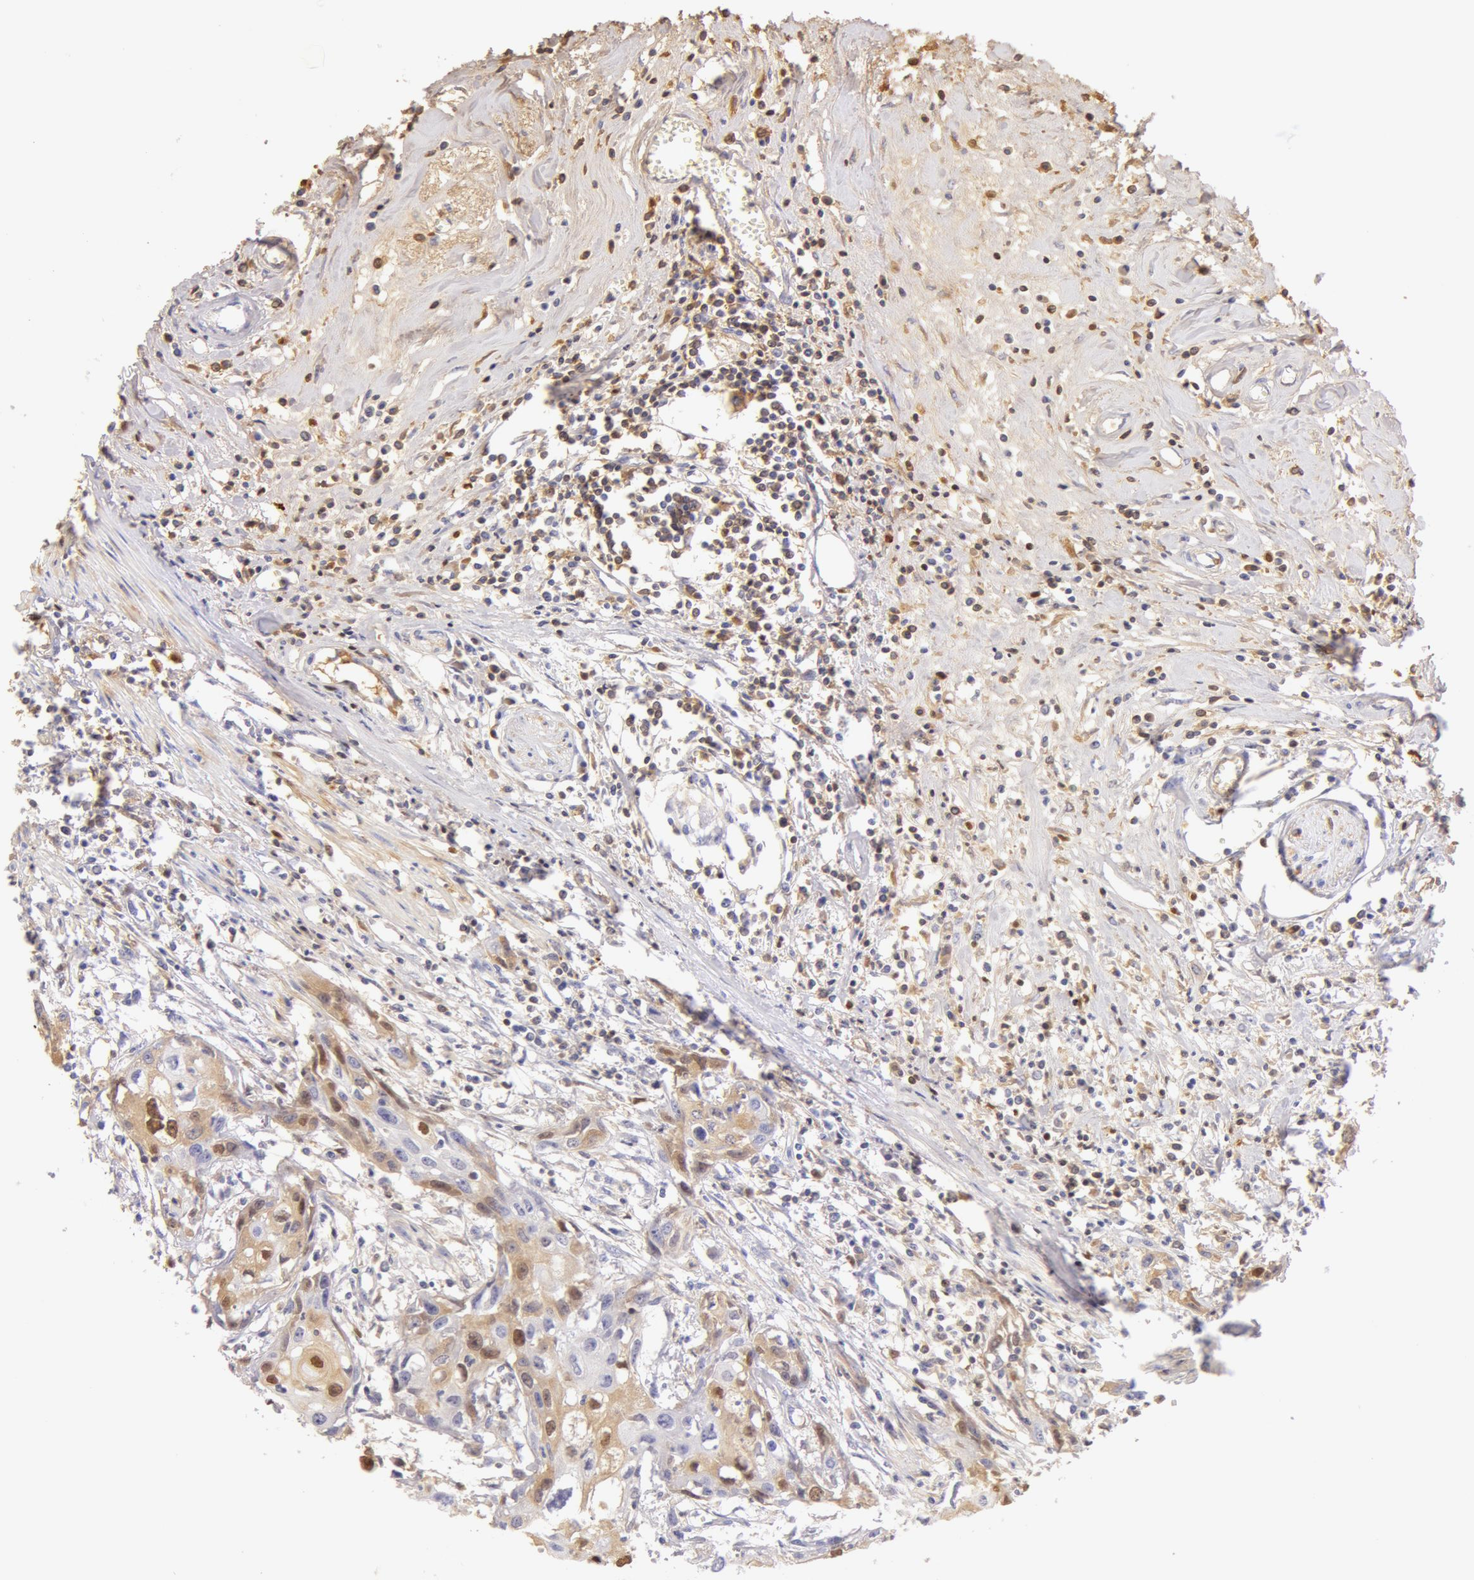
{"staining": {"intensity": "weak", "quantity": "<25%", "location": "cytoplasmic/membranous"}, "tissue": "urothelial cancer", "cell_type": "Tumor cells", "image_type": "cancer", "snomed": [{"axis": "morphology", "description": "Urothelial carcinoma, High grade"}, {"axis": "topography", "description": "Urinary bladder"}], "caption": "An image of human urothelial cancer is negative for staining in tumor cells. (DAB immunohistochemistry (IHC) visualized using brightfield microscopy, high magnification).", "gene": "AHSG", "patient": {"sex": "male", "age": 54}}